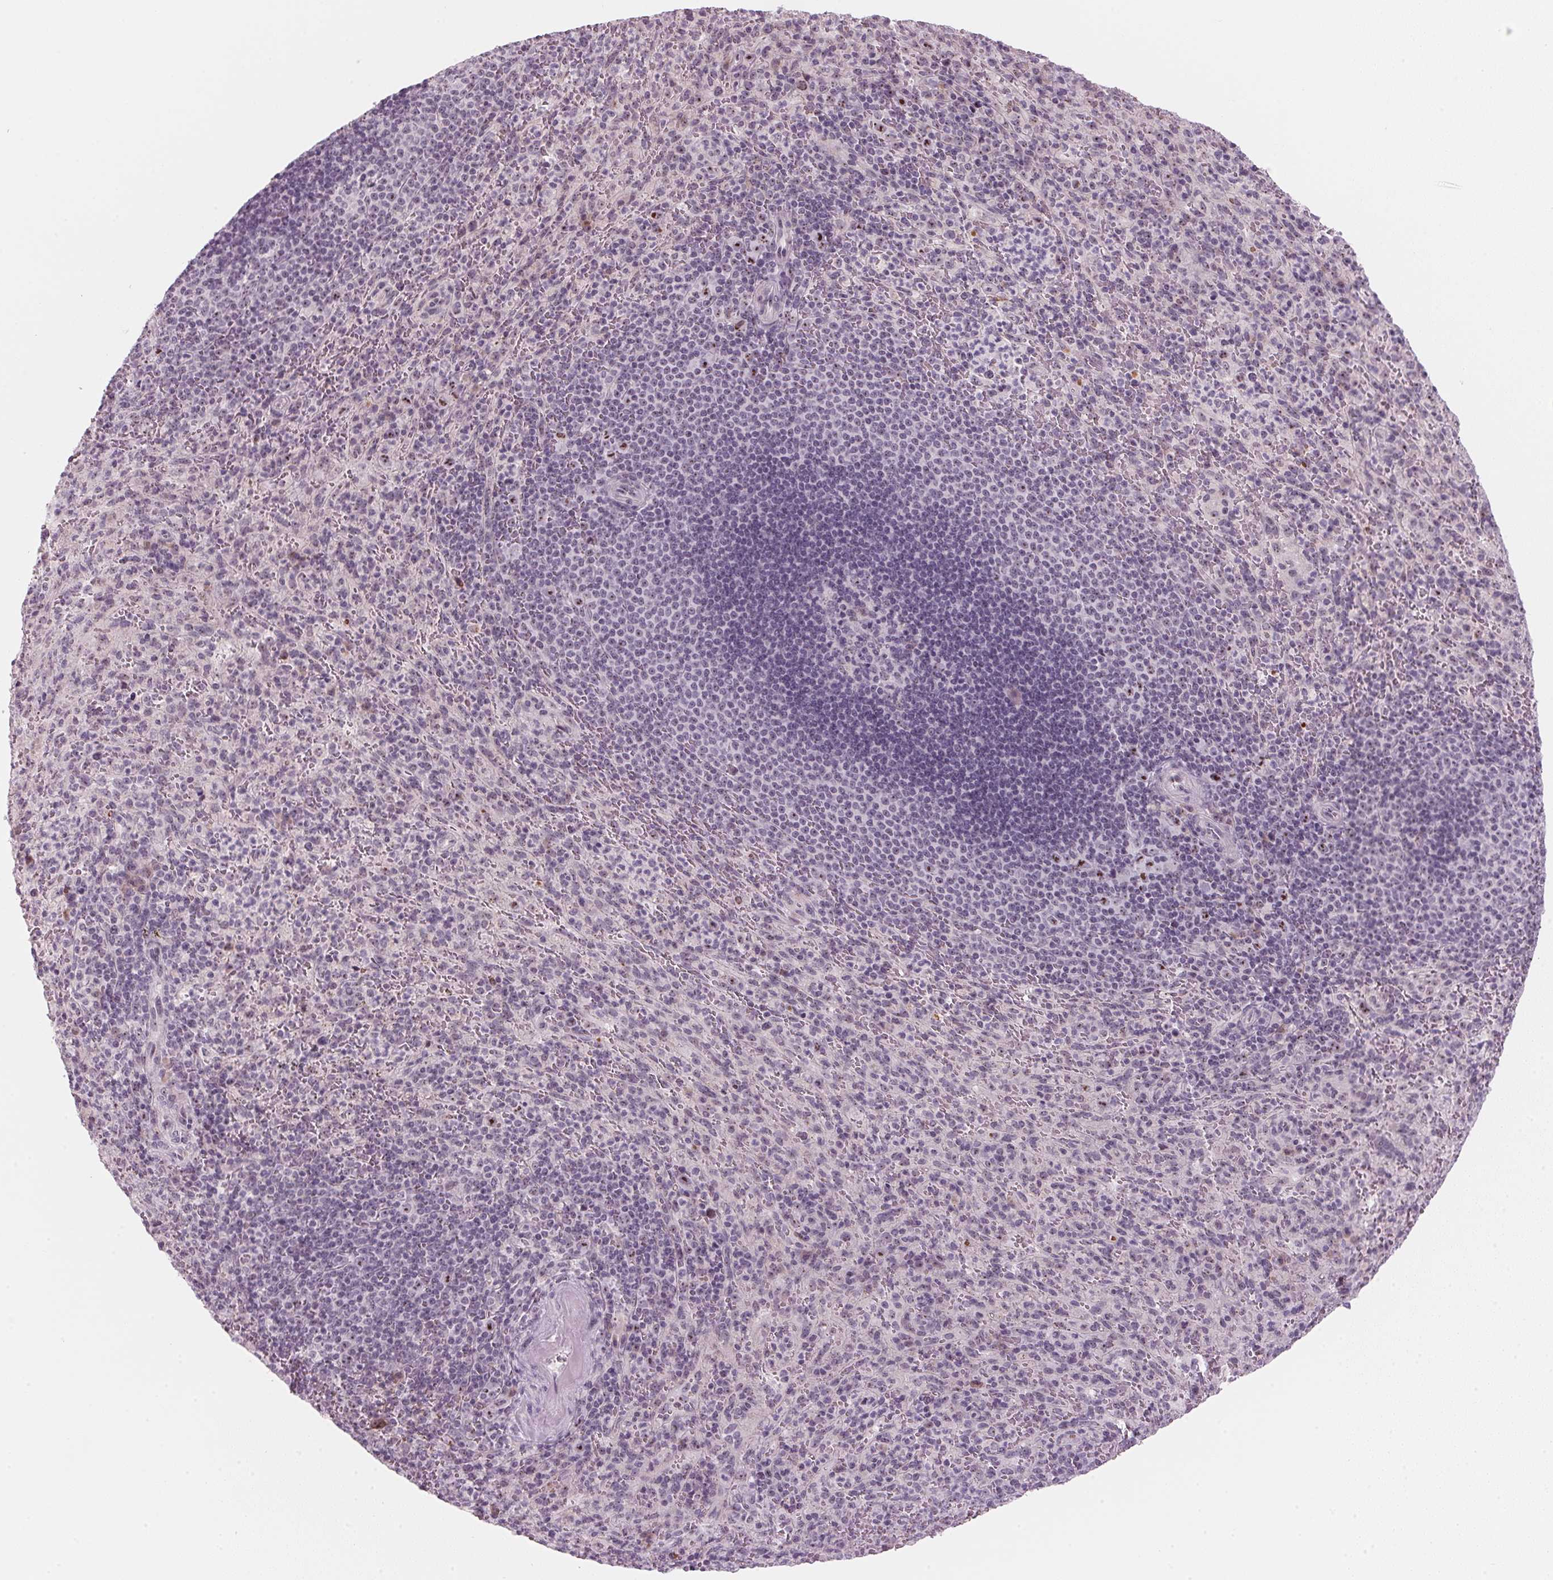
{"staining": {"intensity": "negative", "quantity": "none", "location": "none"}, "tissue": "spleen", "cell_type": "Cells in red pulp", "image_type": "normal", "snomed": [{"axis": "morphology", "description": "Normal tissue, NOS"}, {"axis": "topography", "description": "Spleen"}], "caption": "This is a photomicrograph of IHC staining of unremarkable spleen, which shows no positivity in cells in red pulp.", "gene": "DNTTIP2", "patient": {"sex": "male", "age": 57}}